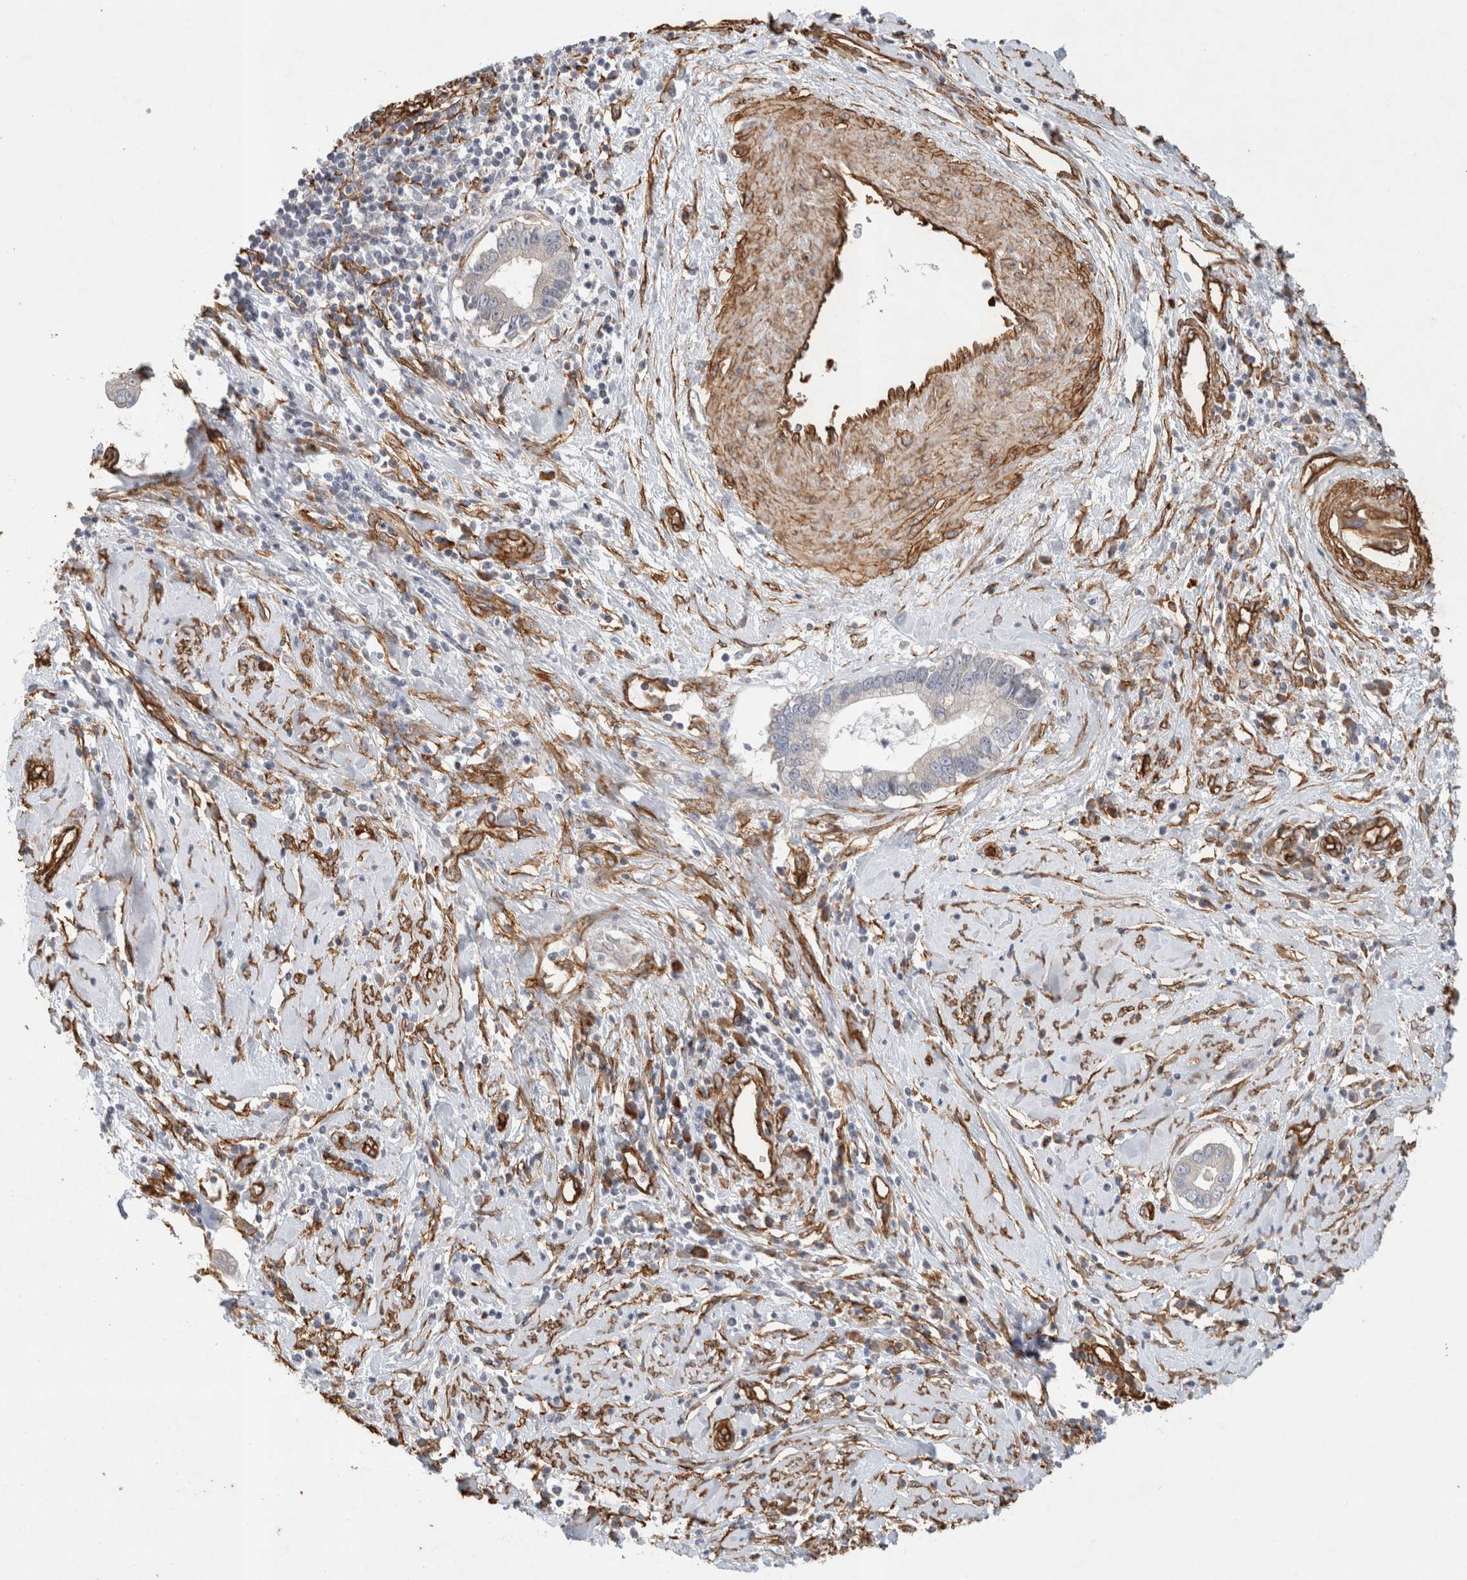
{"staining": {"intensity": "negative", "quantity": "none", "location": "none"}, "tissue": "cervical cancer", "cell_type": "Tumor cells", "image_type": "cancer", "snomed": [{"axis": "morphology", "description": "Adenocarcinoma, NOS"}, {"axis": "topography", "description": "Cervix"}], "caption": "This photomicrograph is of cervical cancer (adenocarcinoma) stained with immunohistochemistry to label a protein in brown with the nuclei are counter-stained blue. There is no expression in tumor cells.", "gene": "JMJD4", "patient": {"sex": "female", "age": 44}}